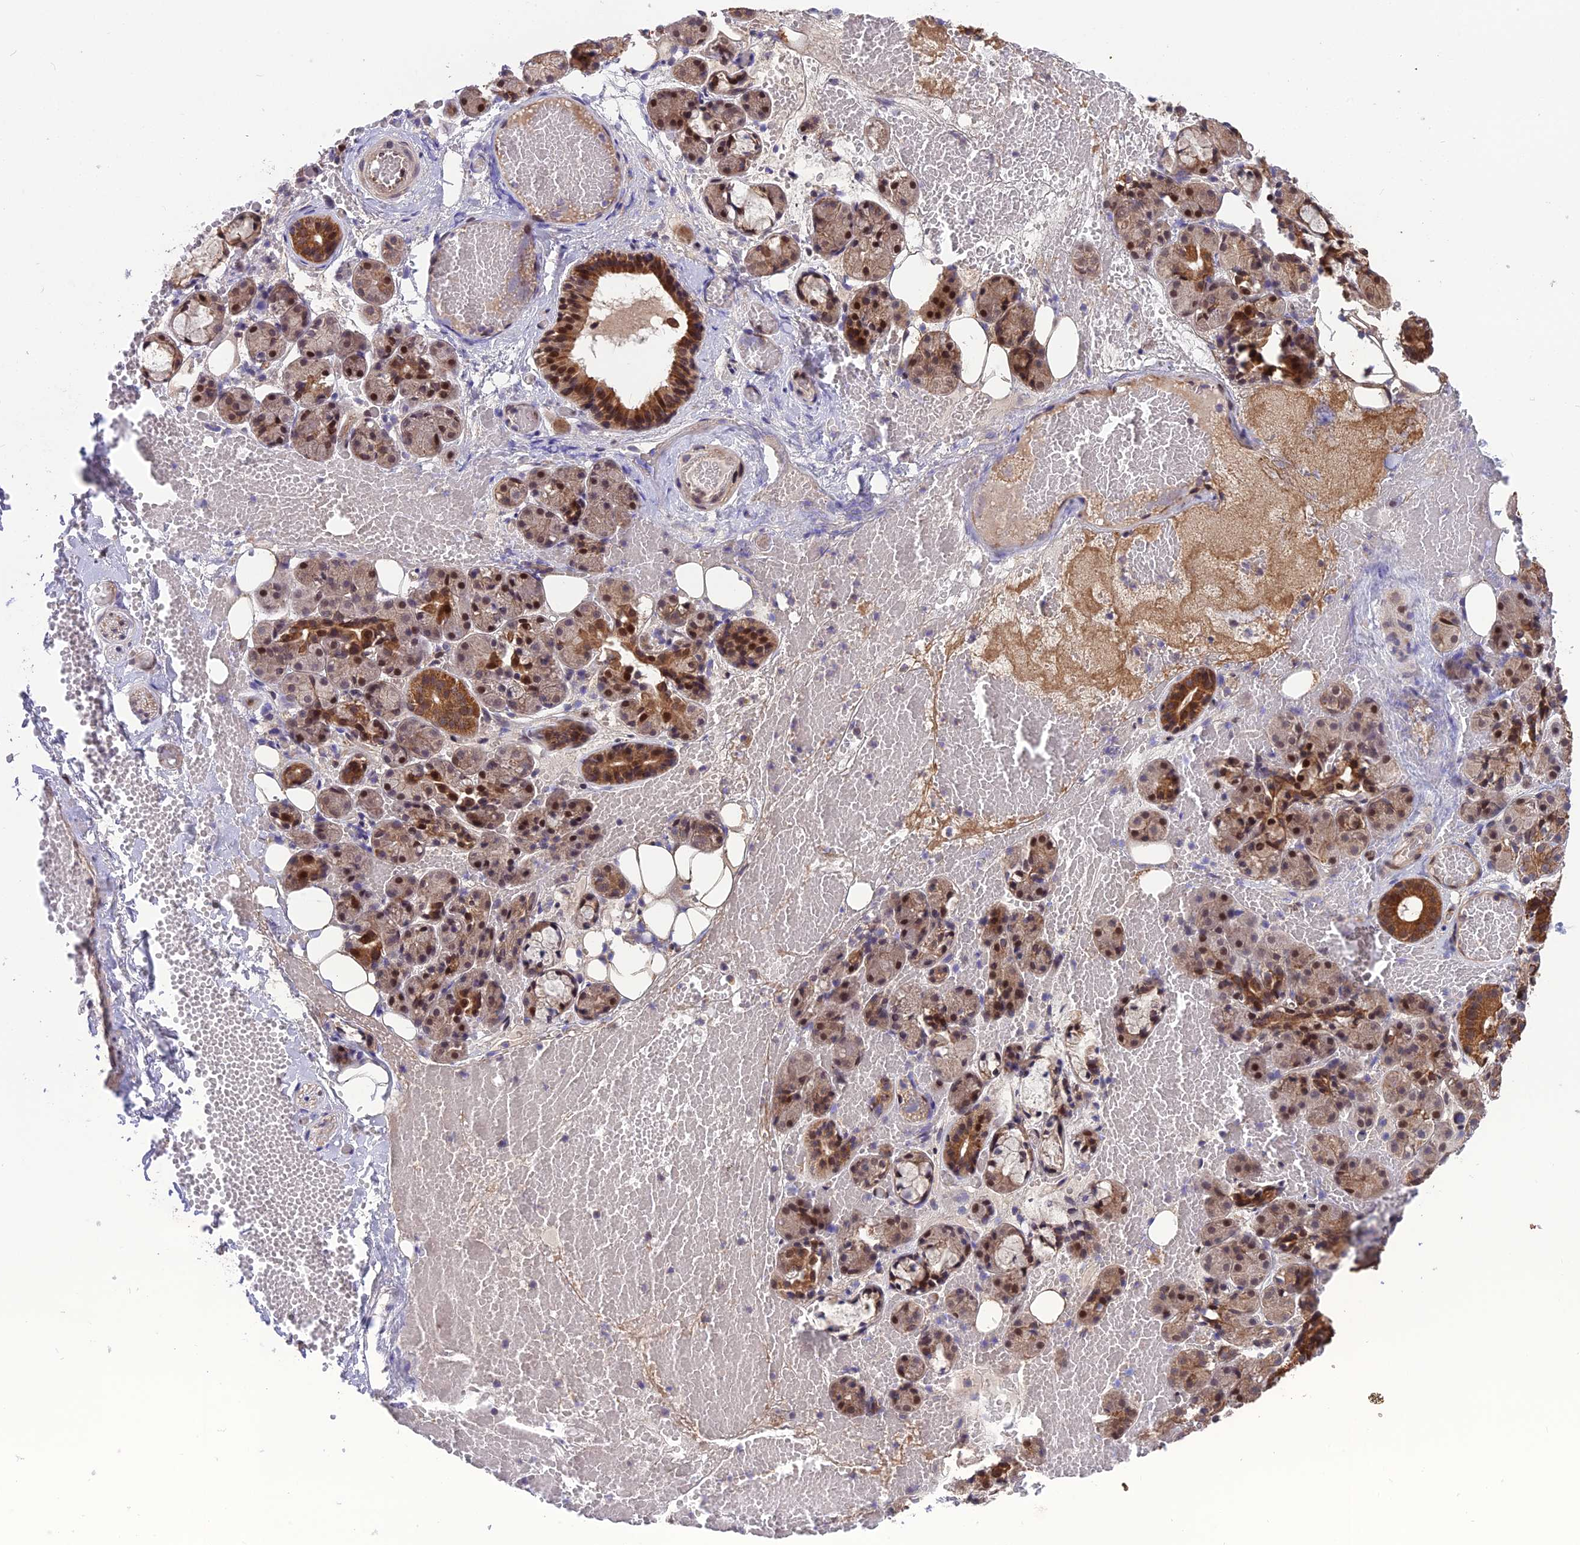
{"staining": {"intensity": "strong", "quantity": "25%-75%", "location": "cytoplasmic/membranous,nuclear"}, "tissue": "salivary gland", "cell_type": "Glandular cells", "image_type": "normal", "snomed": [{"axis": "morphology", "description": "Normal tissue, NOS"}, {"axis": "topography", "description": "Salivary gland"}], "caption": "A high-resolution image shows immunohistochemistry (IHC) staining of benign salivary gland, which demonstrates strong cytoplasmic/membranous,nuclear expression in approximately 25%-75% of glandular cells. (Stains: DAB in brown, nuclei in blue, Microscopy: brightfield microscopy at high magnification).", "gene": "CYP2R1", "patient": {"sex": "male", "age": 63}}